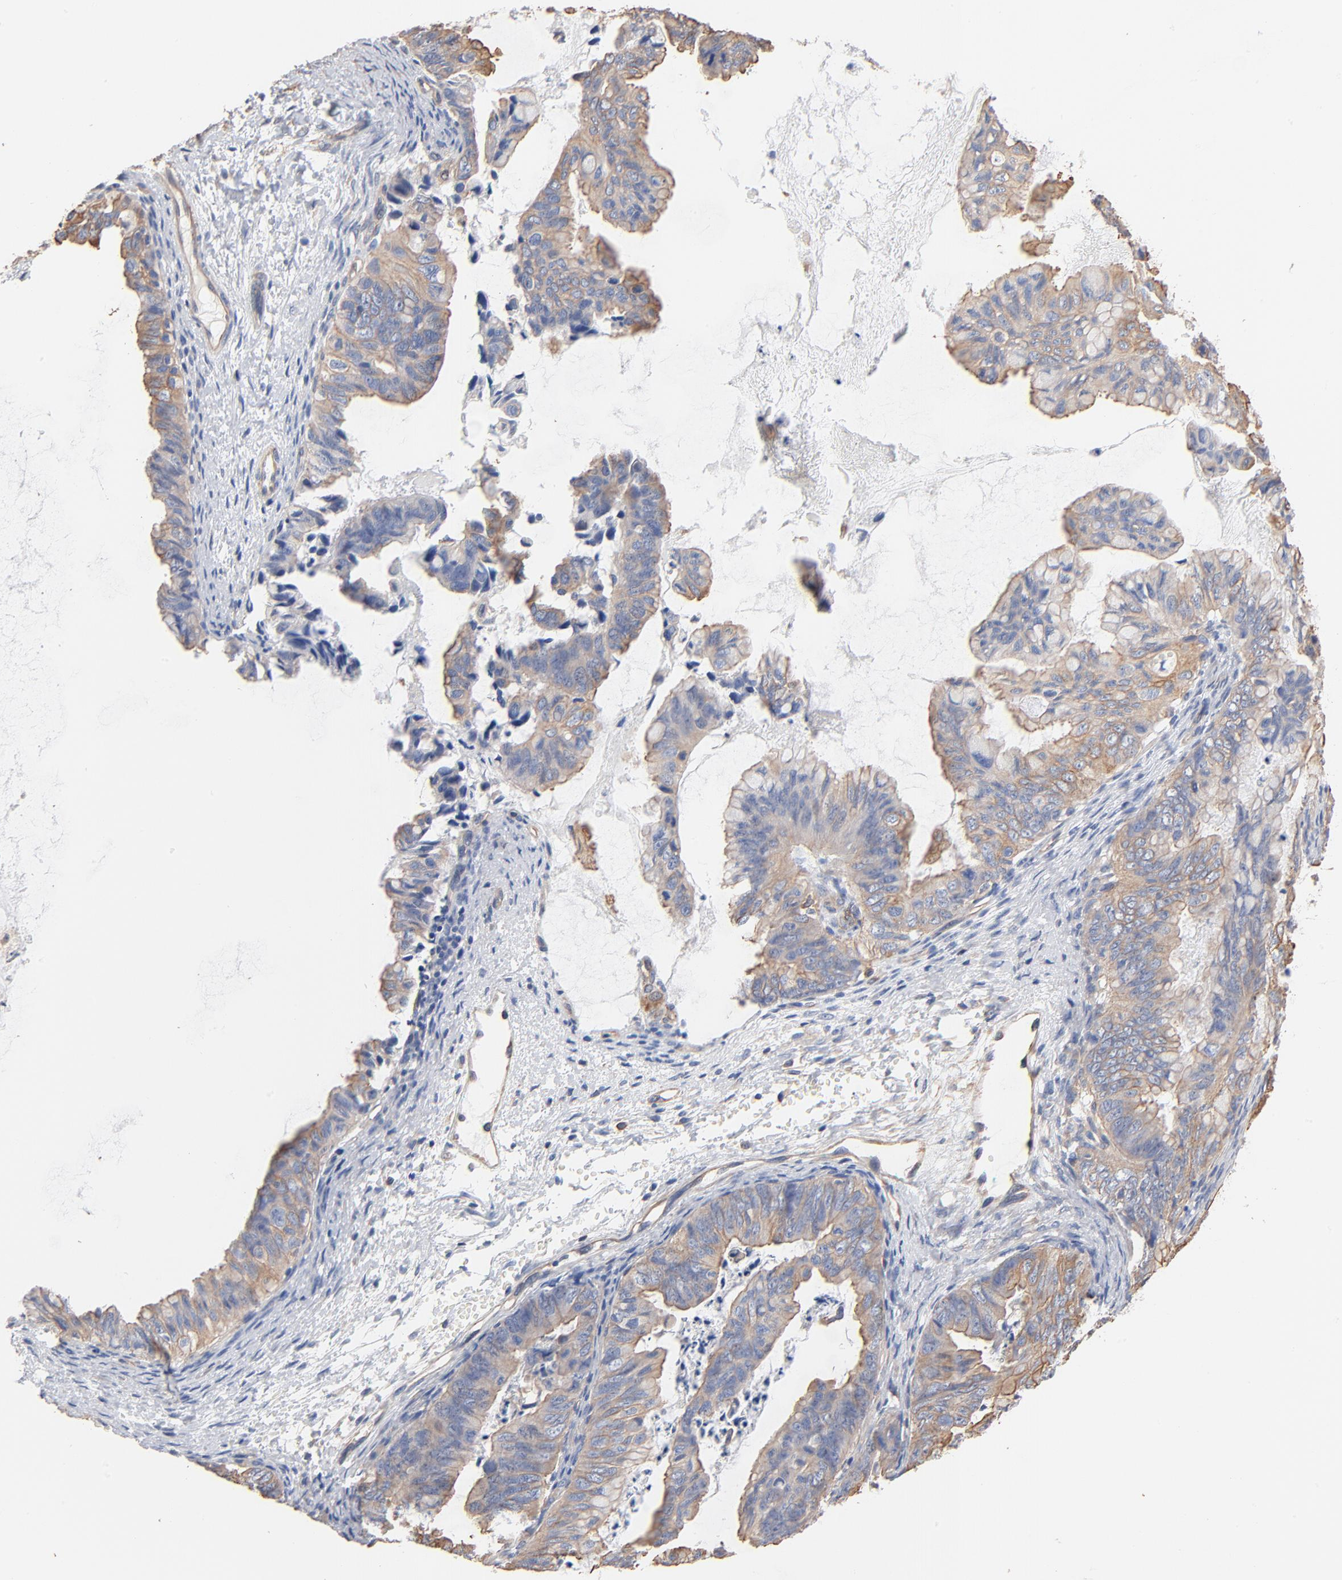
{"staining": {"intensity": "weak", "quantity": ">75%", "location": "cytoplasmic/membranous"}, "tissue": "ovarian cancer", "cell_type": "Tumor cells", "image_type": "cancer", "snomed": [{"axis": "morphology", "description": "Cystadenocarcinoma, mucinous, NOS"}, {"axis": "topography", "description": "Ovary"}], "caption": "Weak cytoplasmic/membranous staining for a protein is identified in approximately >75% of tumor cells of mucinous cystadenocarcinoma (ovarian) using immunohistochemistry (IHC).", "gene": "ABCD4", "patient": {"sex": "female", "age": 36}}